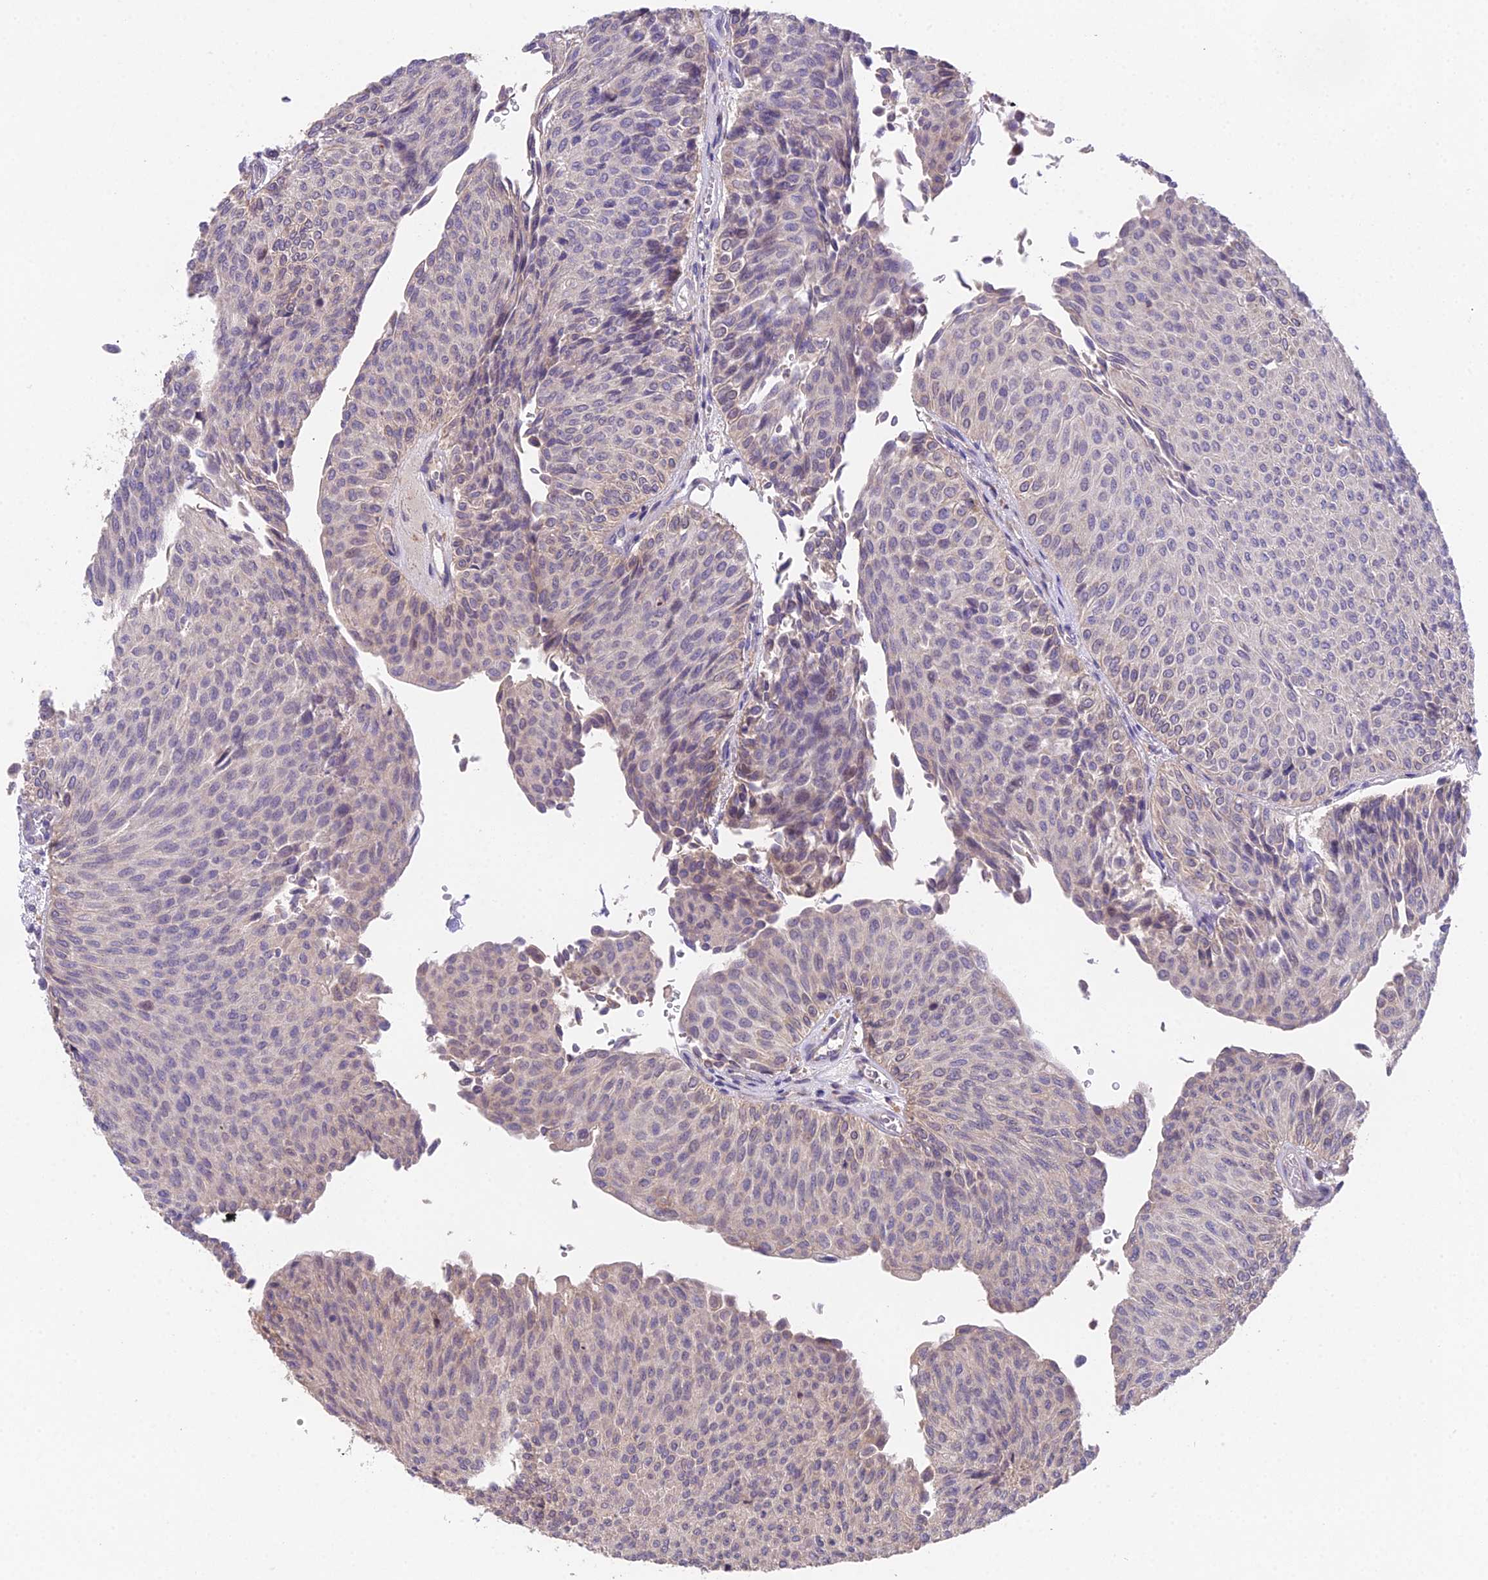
{"staining": {"intensity": "negative", "quantity": "none", "location": "none"}, "tissue": "urothelial cancer", "cell_type": "Tumor cells", "image_type": "cancer", "snomed": [{"axis": "morphology", "description": "Urothelial carcinoma, Low grade"}, {"axis": "topography", "description": "Urinary bladder"}], "caption": "The IHC photomicrograph has no significant staining in tumor cells of urothelial carcinoma (low-grade) tissue. (DAB (3,3'-diaminobenzidine) IHC with hematoxylin counter stain).", "gene": "PUS10", "patient": {"sex": "male", "age": 78}}